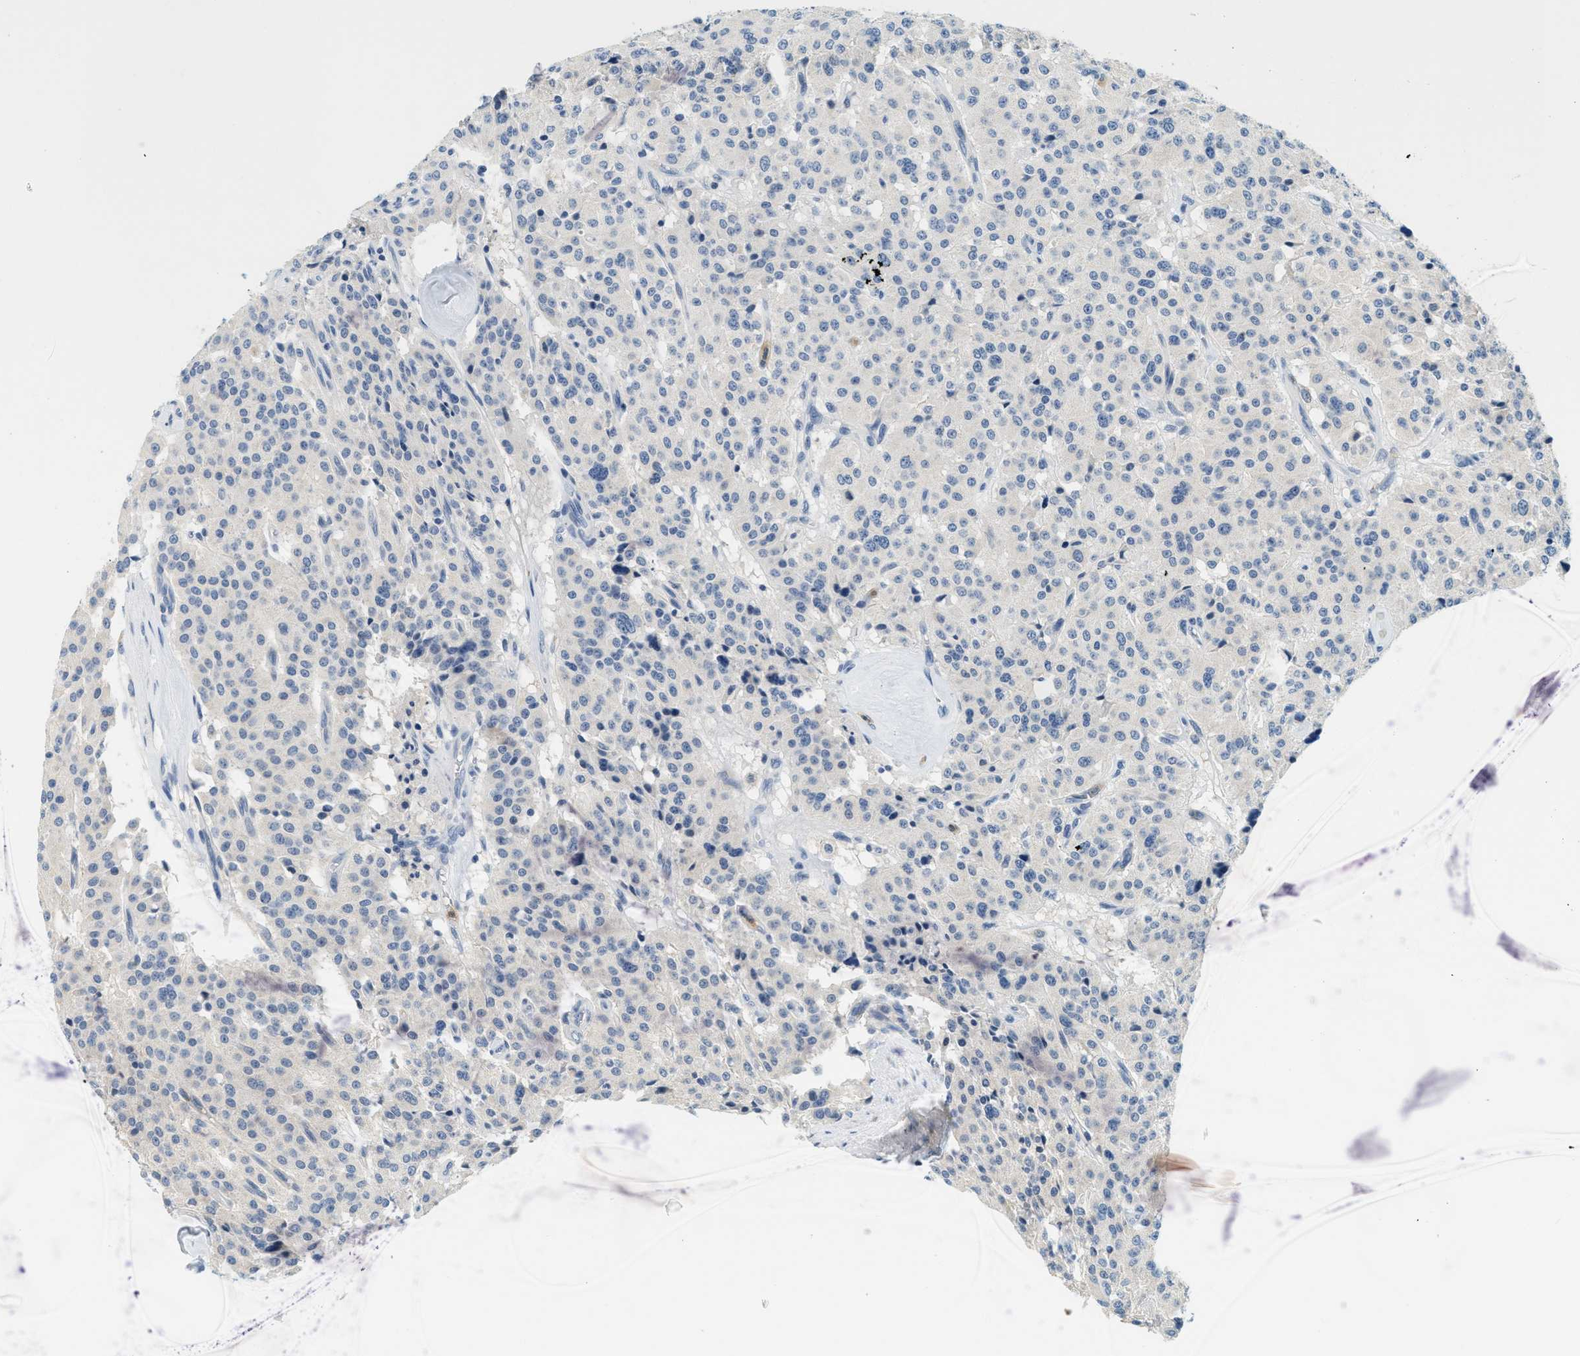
{"staining": {"intensity": "negative", "quantity": "none", "location": "none"}, "tissue": "carcinoid", "cell_type": "Tumor cells", "image_type": "cancer", "snomed": [{"axis": "morphology", "description": "Carcinoid, malignant, NOS"}, {"axis": "topography", "description": "Lung"}], "caption": "The immunohistochemistry photomicrograph has no significant expression in tumor cells of malignant carcinoid tissue. (IHC, brightfield microscopy, high magnification).", "gene": "RASGRP2", "patient": {"sex": "male", "age": 30}}